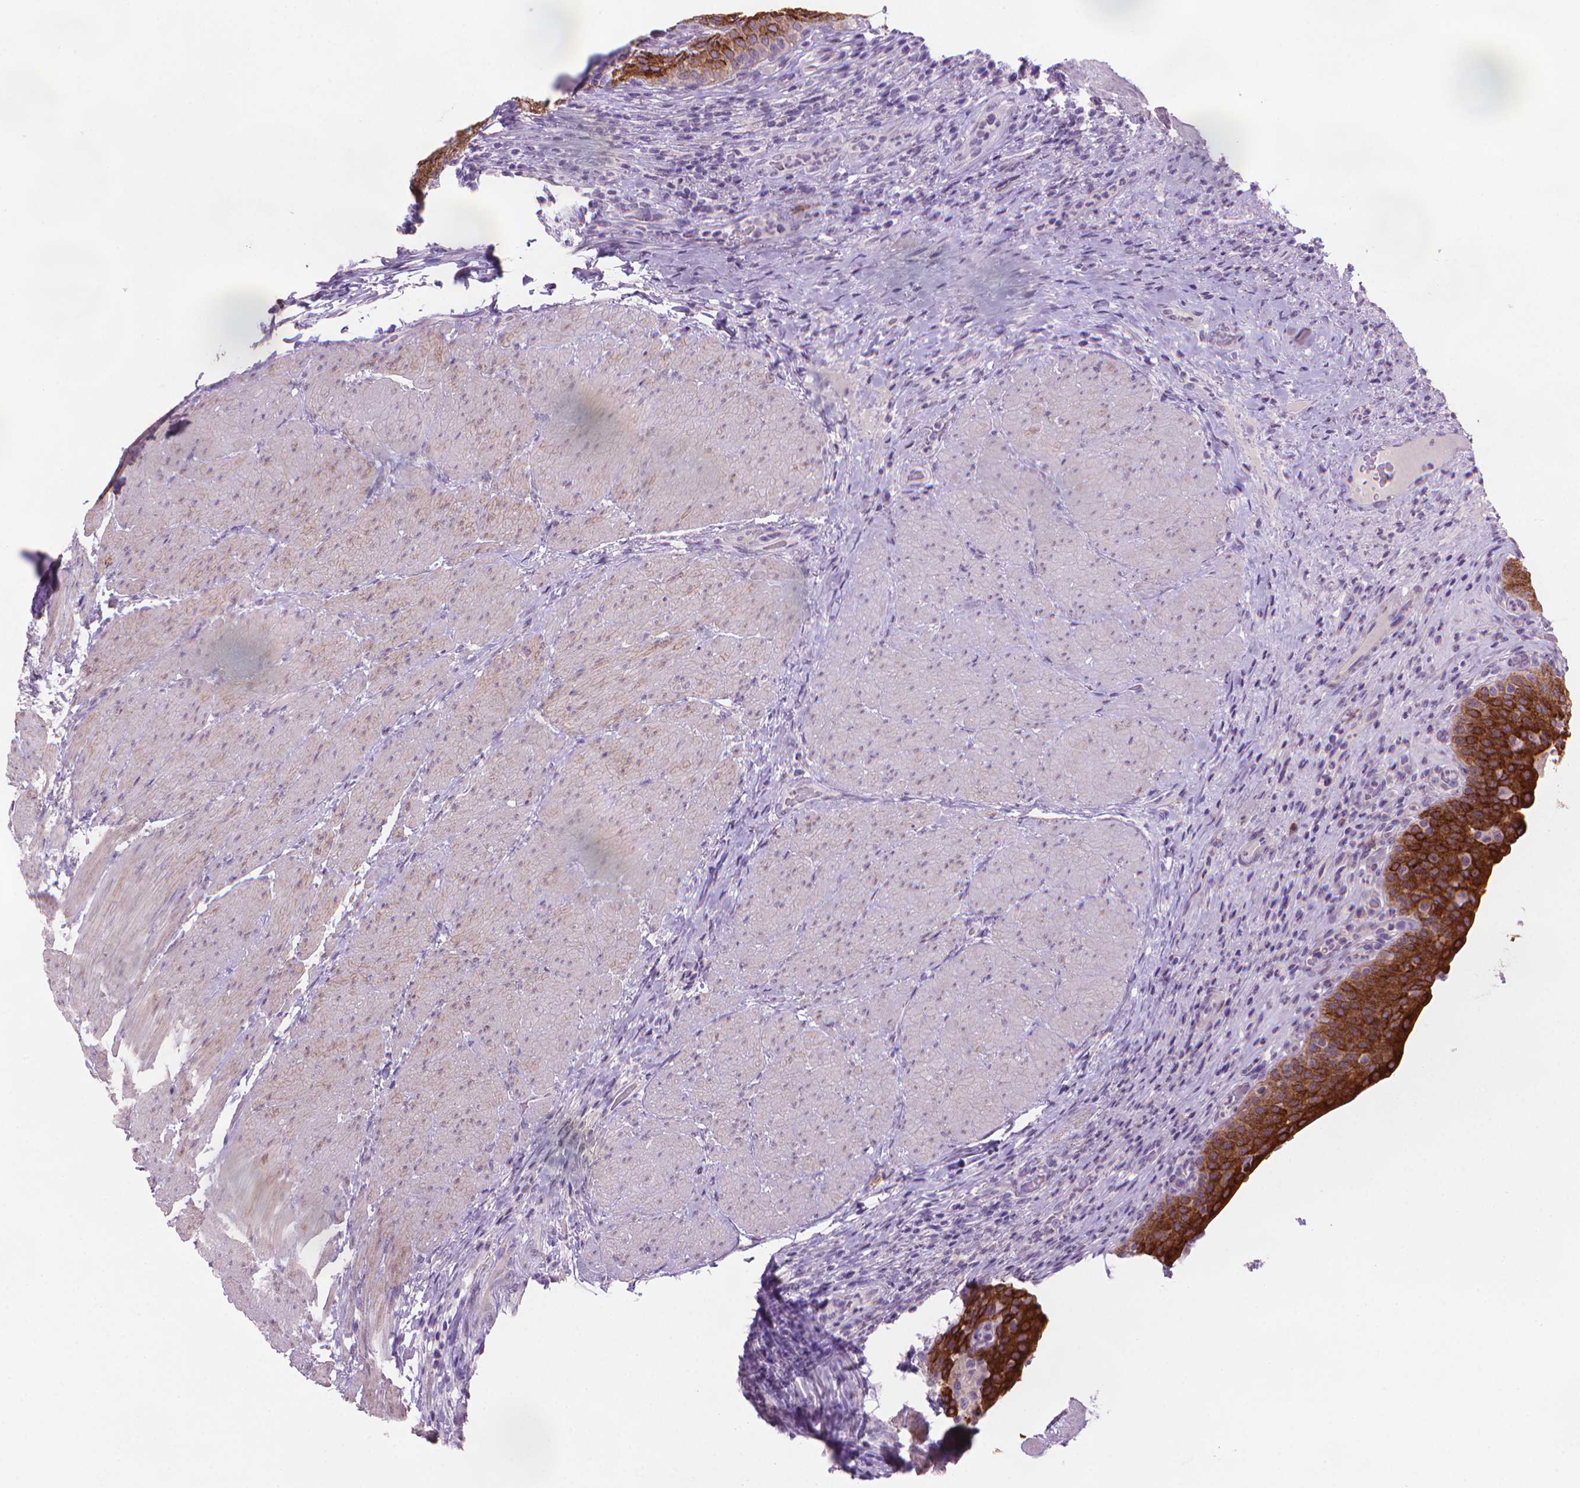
{"staining": {"intensity": "strong", "quantity": ">75%", "location": "cytoplasmic/membranous"}, "tissue": "urinary bladder", "cell_type": "Urothelial cells", "image_type": "normal", "snomed": [{"axis": "morphology", "description": "Normal tissue, NOS"}, {"axis": "topography", "description": "Urinary bladder"}, {"axis": "topography", "description": "Peripheral nerve tissue"}], "caption": "Urothelial cells demonstrate high levels of strong cytoplasmic/membranous expression in approximately >75% of cells in unremarkable urinary bladder. (brown staining indicates protein expression, while blue staining denotes nuclei).", "gene": "MUC1", "patient": {"sex": "male", "age": 66}}